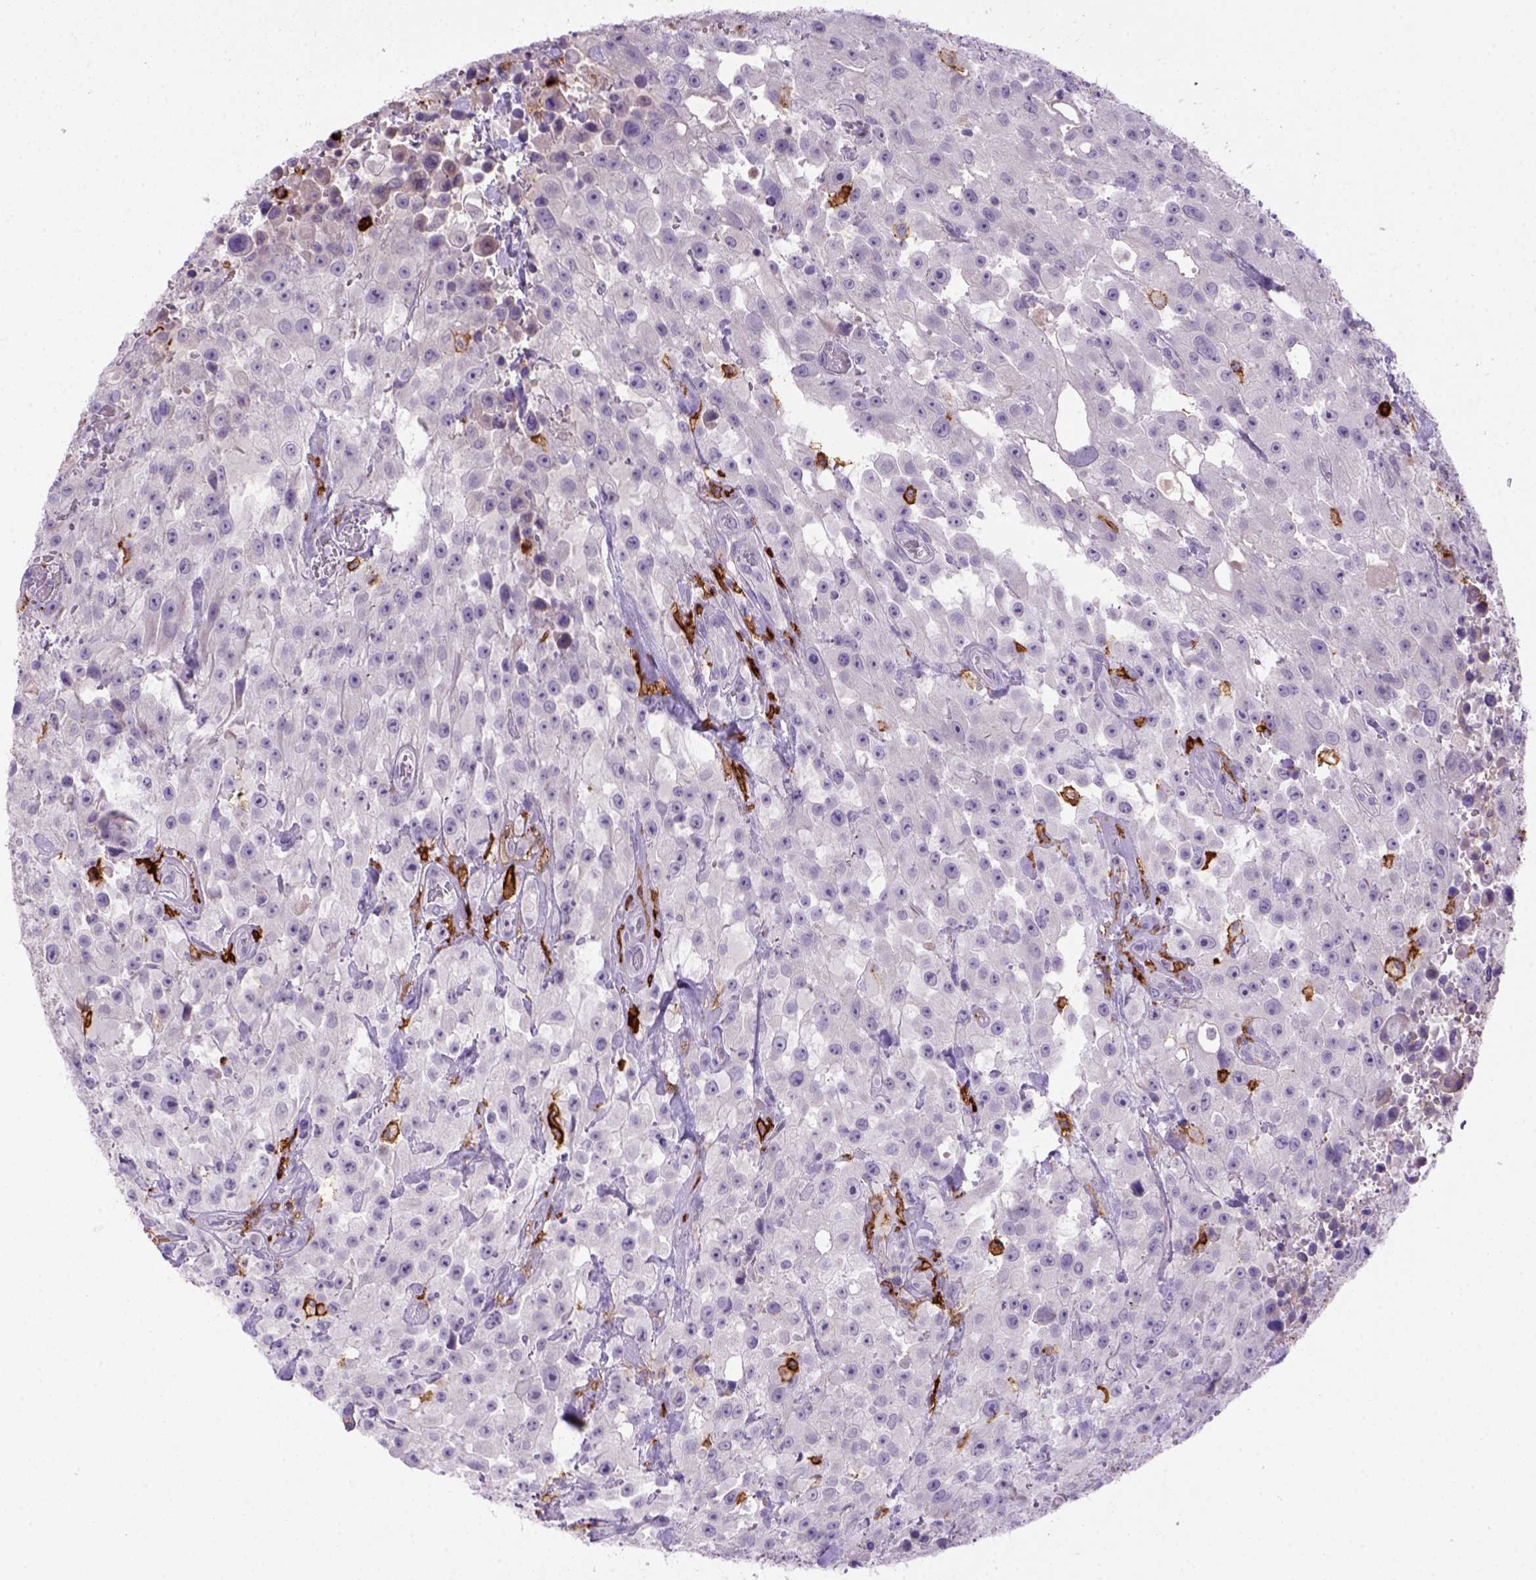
{"staining": {"intensity": "negative", "quantity": "none", "location": "none"}, "tissue": "urothelial cancer", "cell_type": "Tumor cells", "image_type": "cancer", "snomed": [{"axis": "morphology", "description": "Urothelial carcinoma, High grade"}, {"axis": "topography", "description": "Urinary bladder"}], "caption": "This is a photomicrograph of immunohistochemistry (IHC) staining of urothelial carcinoma (high-grade), which shows no staining in tumor cells. (Immunohistochemistry, brightfield microscopy, high magnification).", "gene": "CD14", "patient": {"sex": "male", "age": 79}}